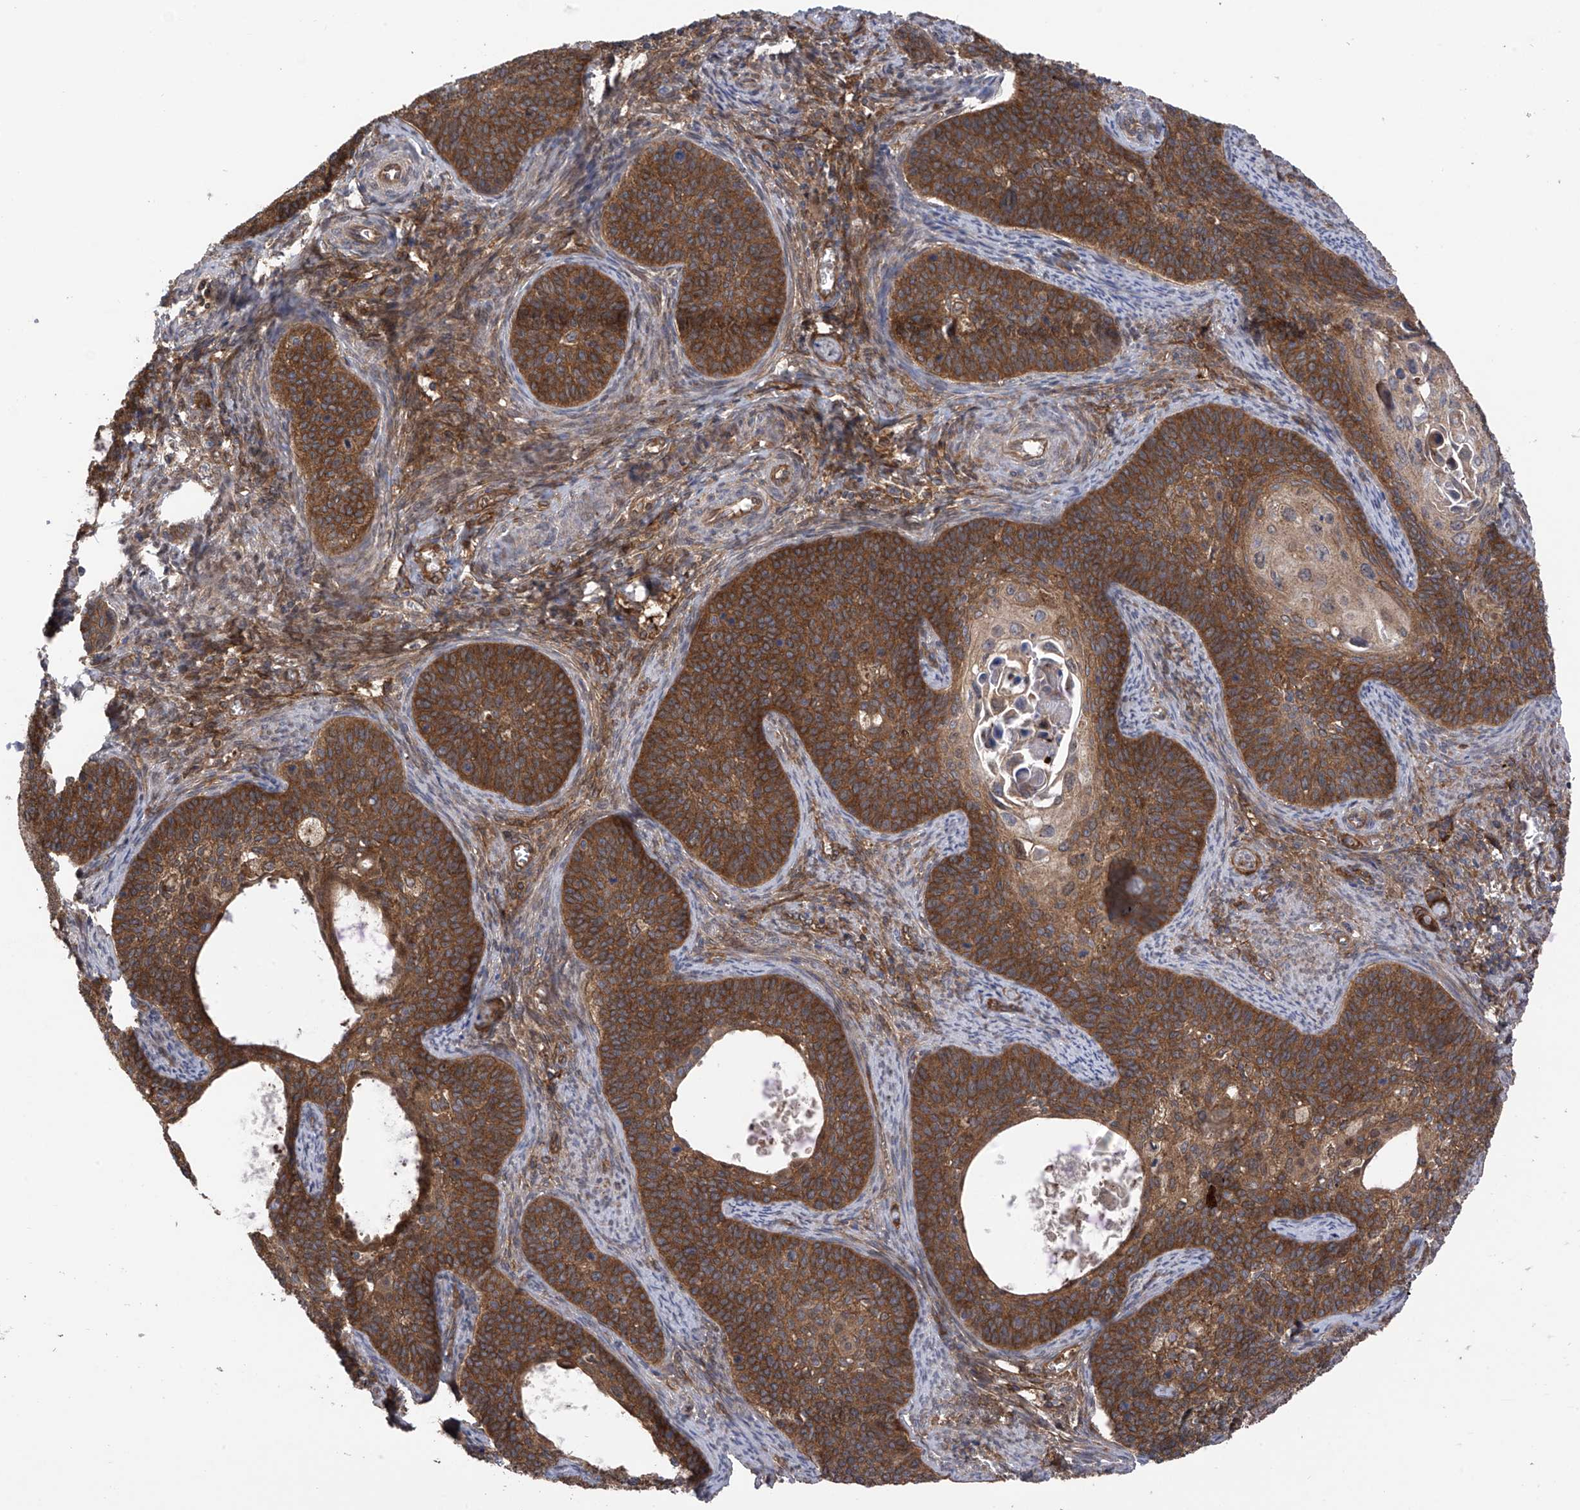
{"staining": {"intensity": "strong", "quantity": ">75%", "location": "cytoplasmic/membranous"}, "tissue": "cervical cancer", "cell_type": "Tumor cells", "image_type": "cancer", "snomed": [{"axis": "morphology", "description": "Squamous cell carcinoma, NOS"}, {"axis": "topography", "description": "Cervix"}], "caption": "Brown immunohistochemical staining in human cervical cancer shows strong cytoplasmic/membranous expression in approximately >75% of tumor cells.", "gene": "CHPF", "patient": {"sex": "female", "age": 33}}